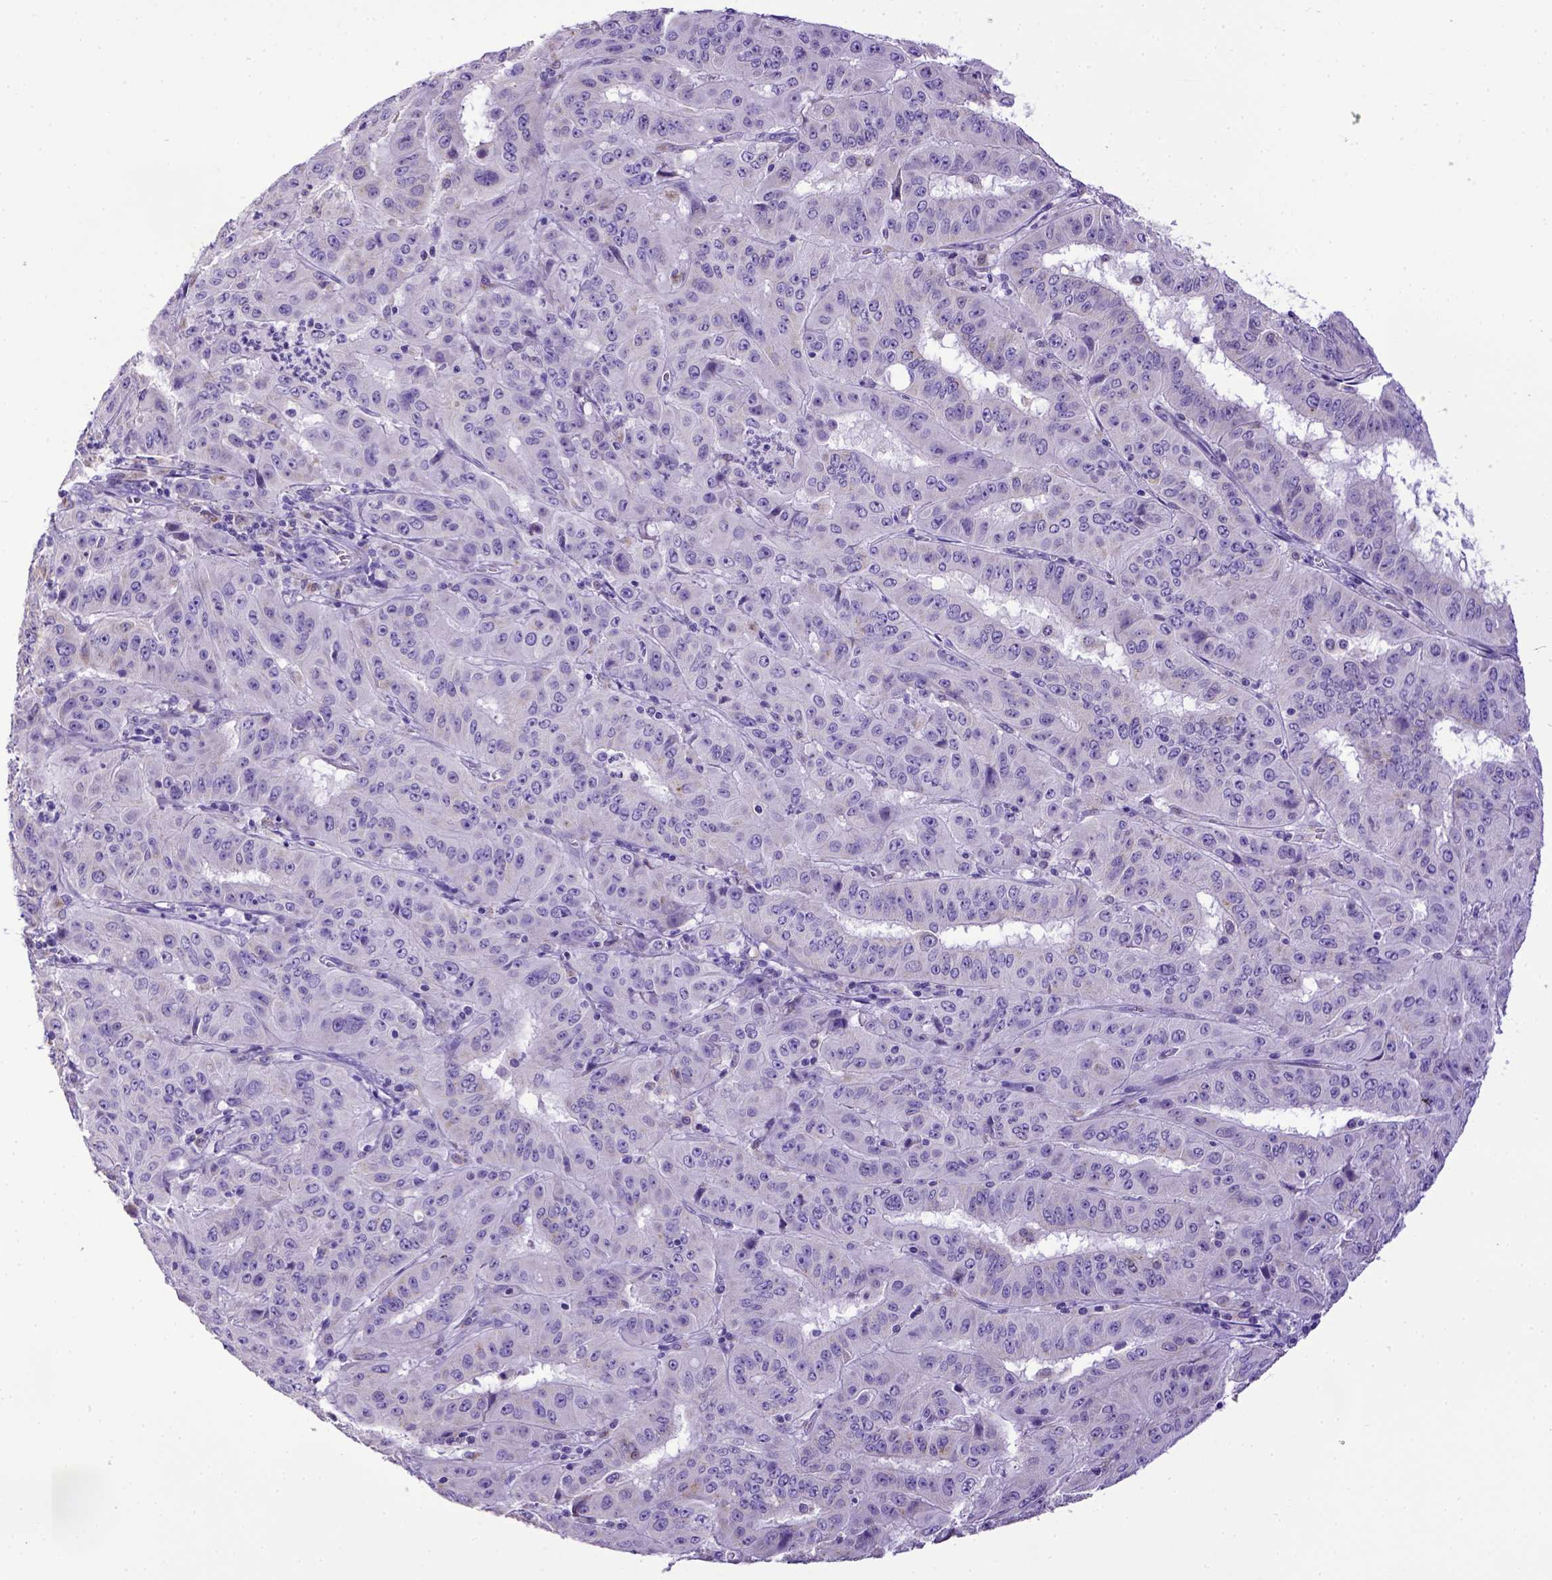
{"staining": {"intensity": "negative", "quantity": "none", "location": "none"}, "tissue": "pancreatic cancer", "cell_type": "Tumor cells", "image_type": "cancer", "snomed": [{"axis": "morphology", "description": "Adenocarcinoma, NOS"}, {"axis": "topography", "description": "Pancreas"}], "caption": "Adenocarcinoma (pancreatic) was stained to show a protein in brown. There is no significant positivity in tumor cells.", "gene": "SPEF1", "patient": {"sex": "male", "age": 63}}